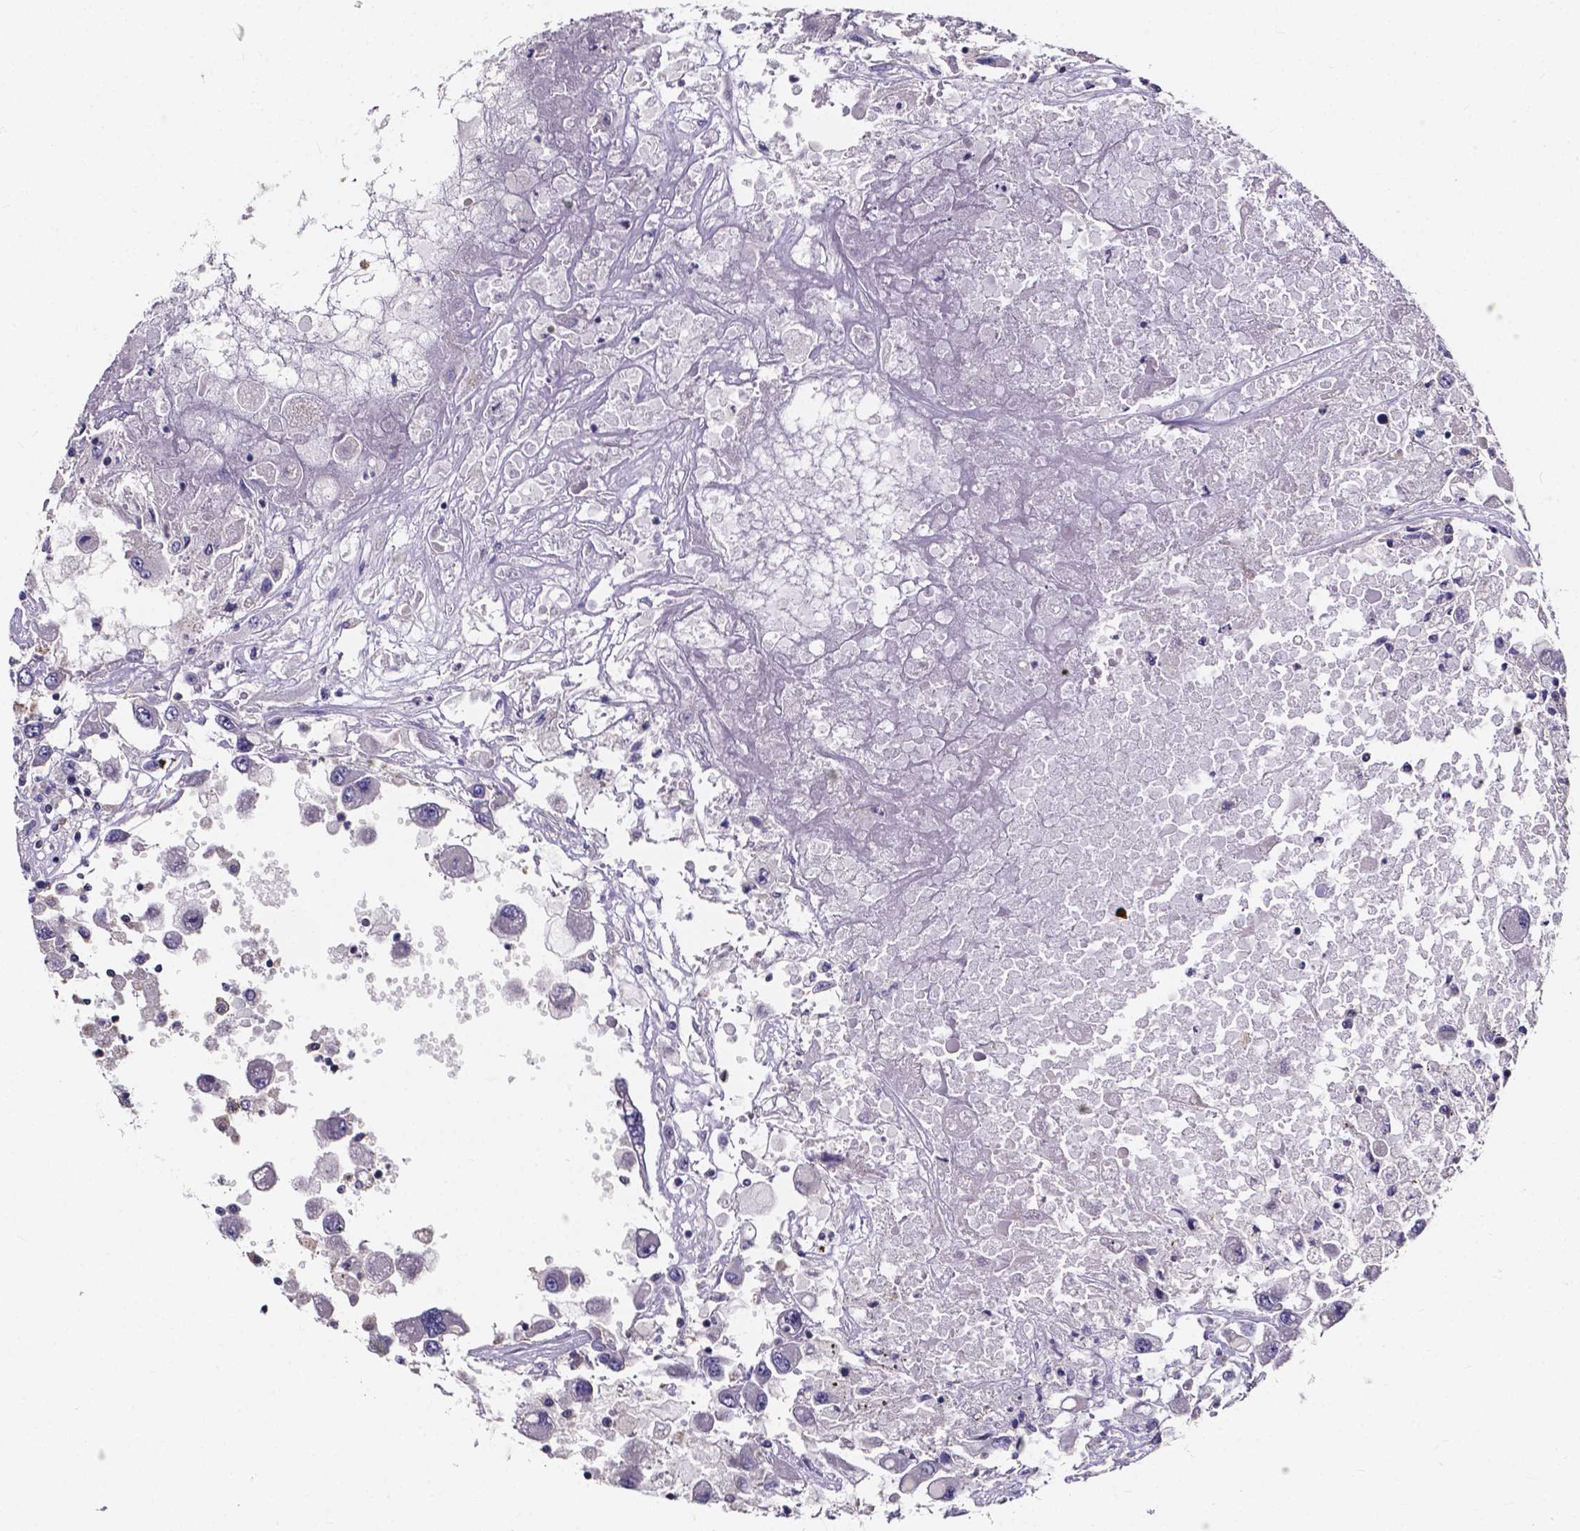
{"staining": {"intensity": "negative", "quantity": "none", "location": "none"}, "tissue": "renal cancer", "cell_type": "Tumor cells", "image_type": "cancer", "snomed": [{"axis": "morphology", "description": "Adenocarcinoma, NOS"}, {"axis": "topography", "description": "Kidney"}], "caption": "IHC image of neoplastic tissue: human adenocarcinoma (renal) stained with DAB (3,3'-diaminobenzidine) reveals no significant protein staining in tumor cells.", "gene": "SPOCD1", "patient": {"sex": "female", "age": 67}}